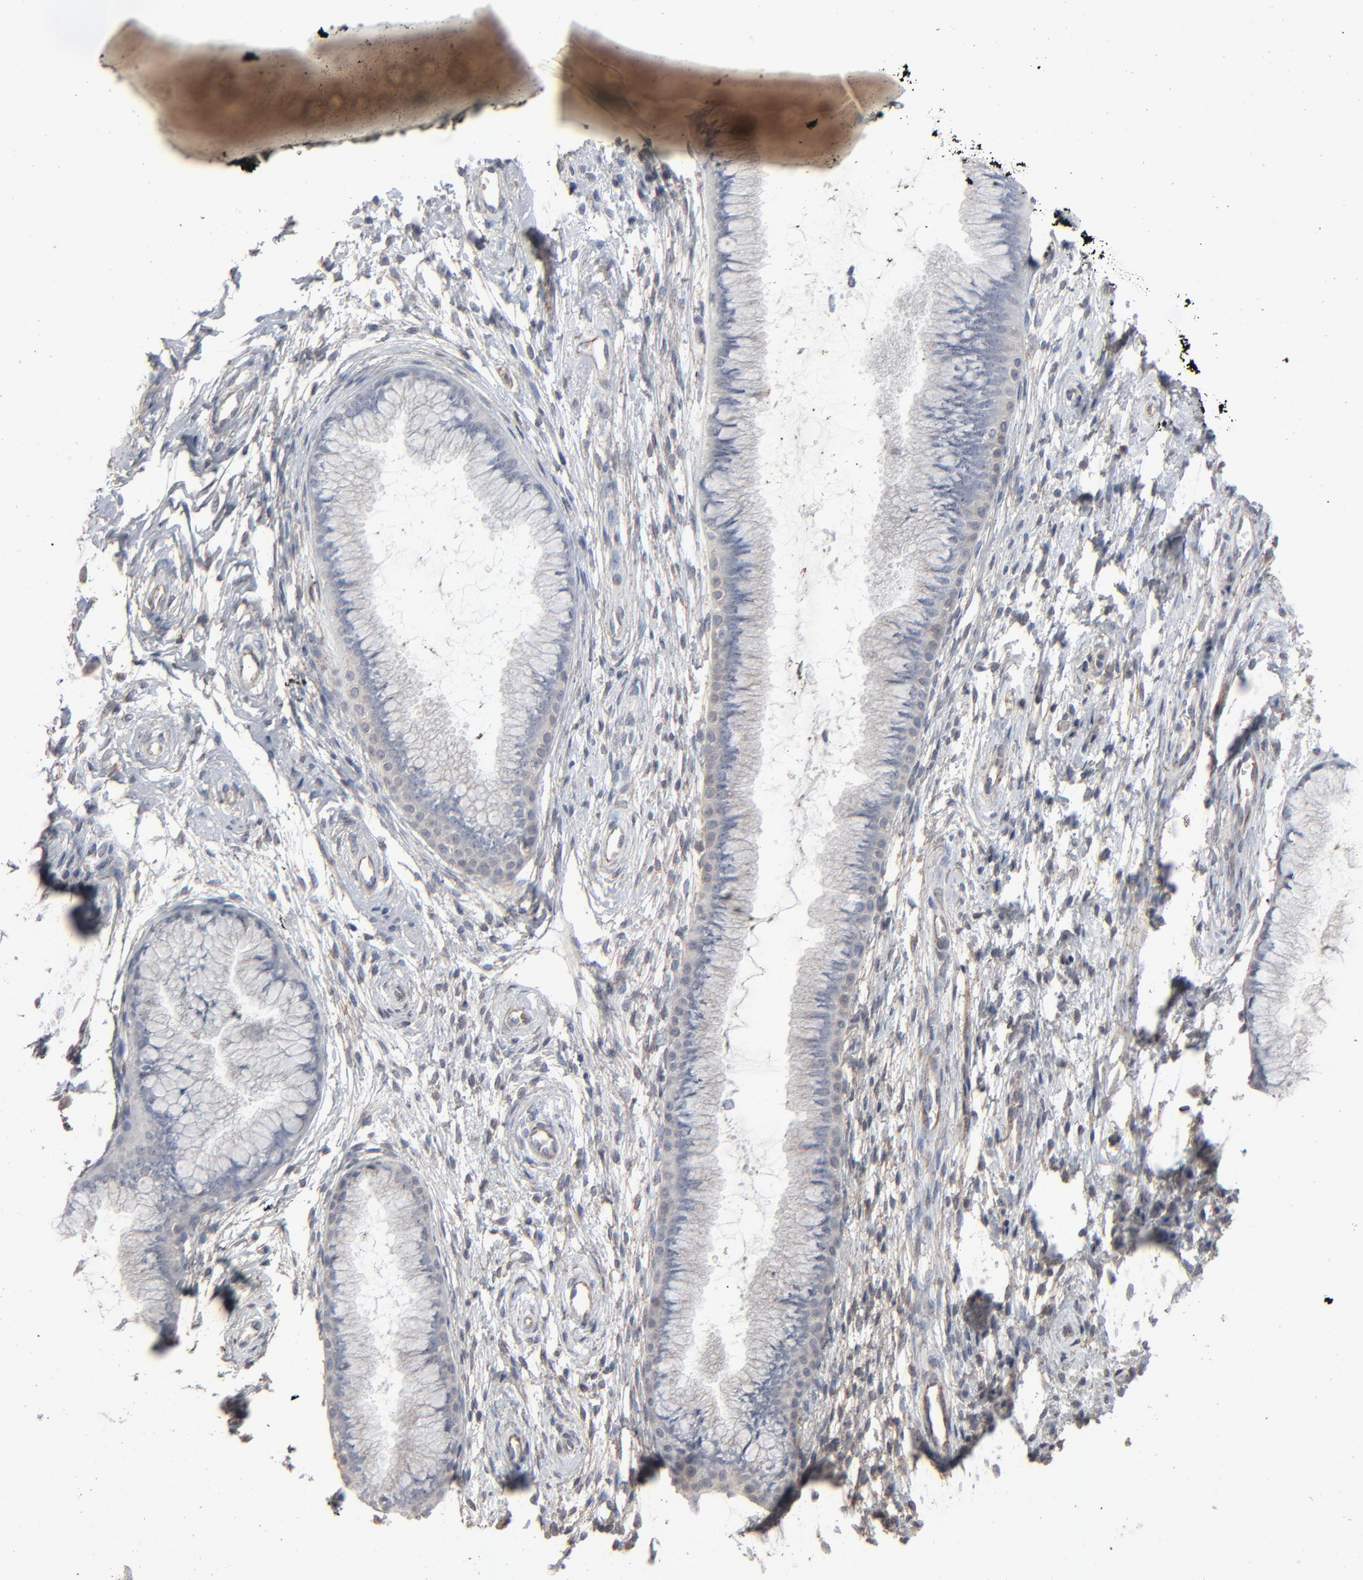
{"staining": {"intensity": "negative", "quantity": "none", "location": "none"}, "tissue": "cervix", "cell_type": "Glandular cells", "image_type": "normal", "snomed": [{"axis": "morphology", "description": "Normal tissue, NOS"}, {"axis": "topography", "description": "Cervix"}], "caption": "Immunohistochemical staining of unremarkable human cervix reveals no significant positivity in glandular cells.", "gene": "JAM3", "patient": {"sex": "female", "age": 39}}